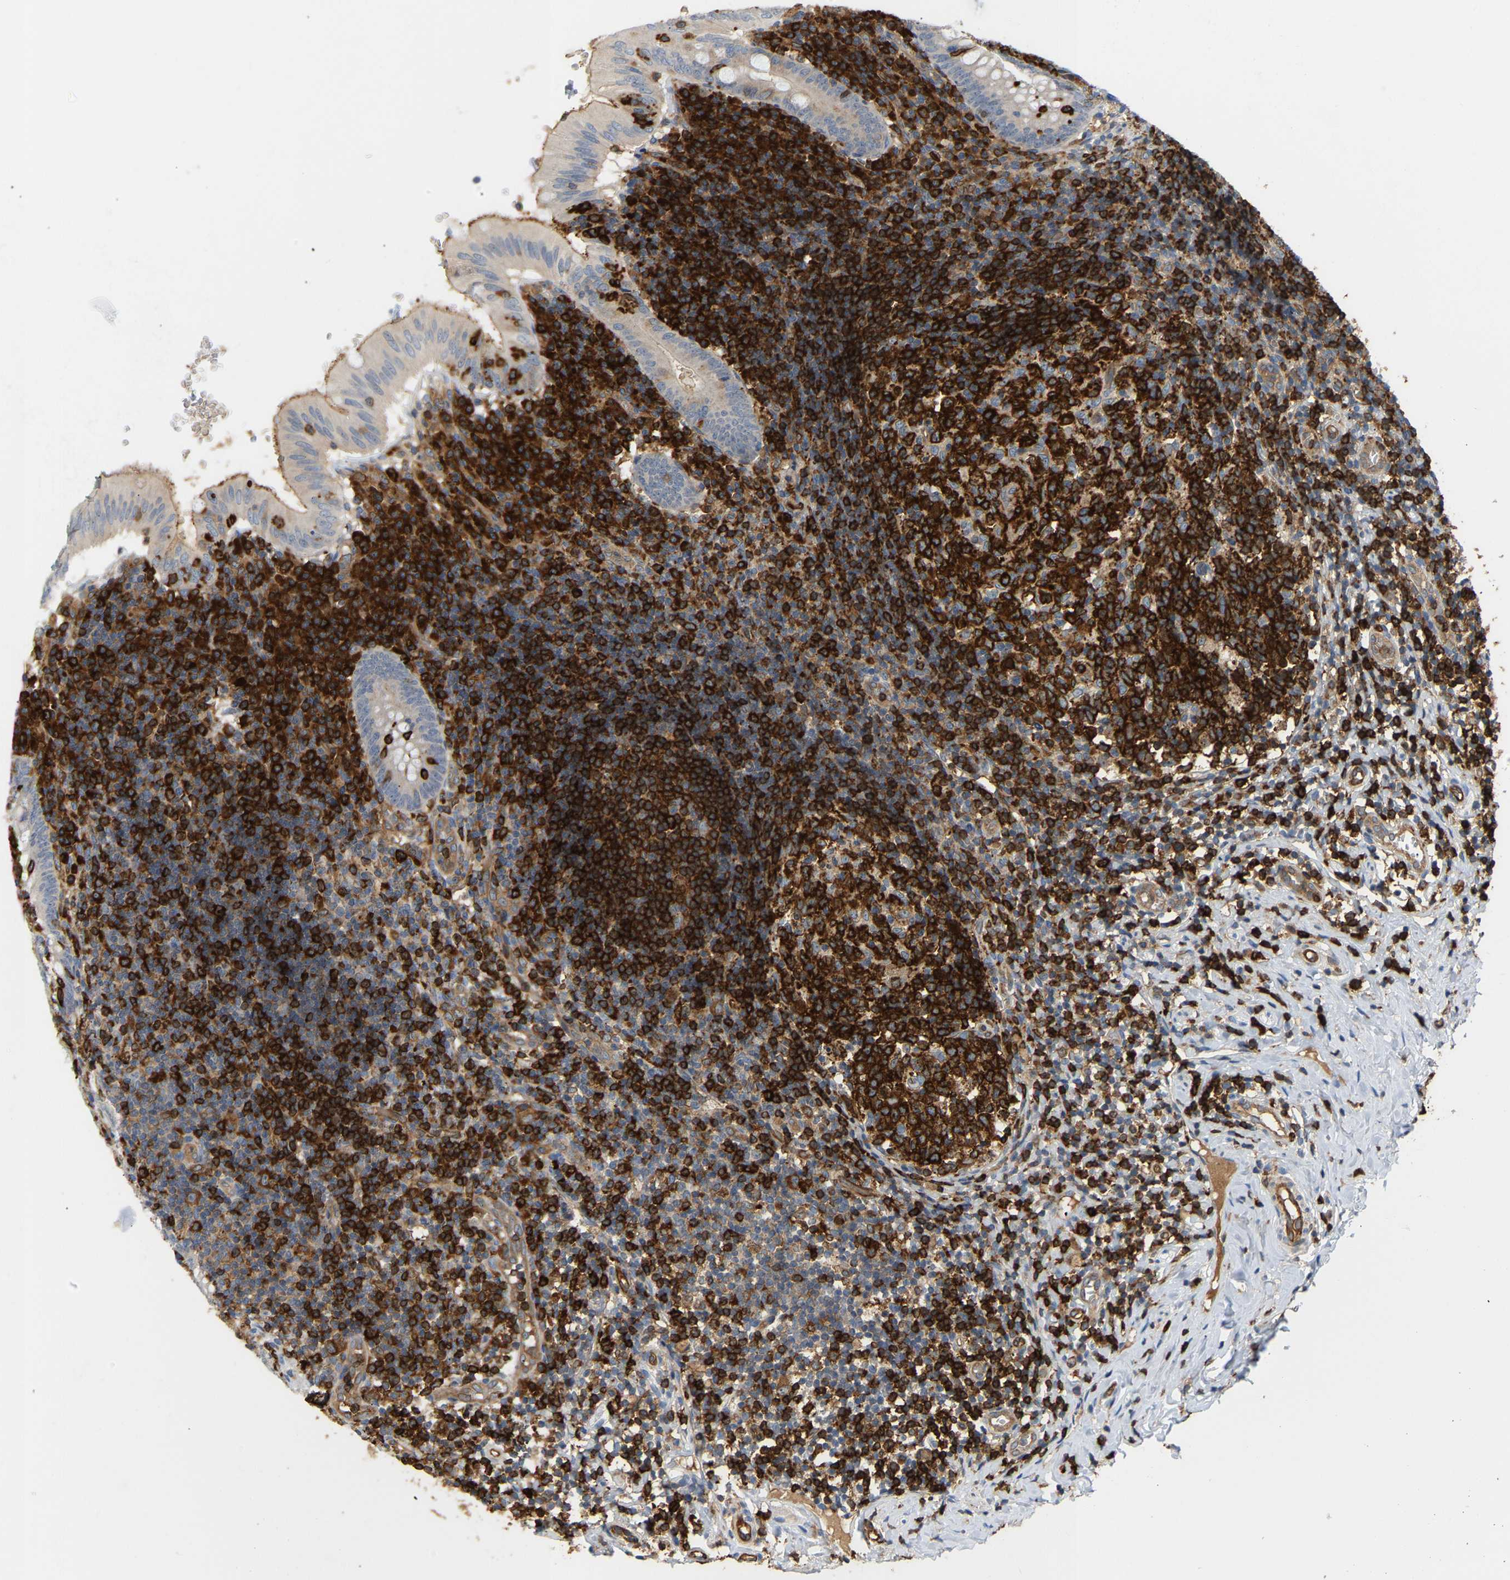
{"staining": {"intensity": "weak", "quantity": "<25%", "location": "cytoplasmic/membranous"}, "tissue": "appendix", "cell_type": "Glandular cells", "image_type": "normal", "snomed": [{"axis": "morphology", "description": "Normal tissue, NOS"}, {"axis": "topography", "description": "Appendix"}], "caption": "A high-resolution histopathology image shows immunohistochemistry staining of benign appendix, which reveals no significant expression in glandular cells.", "gene": "PLCG2", "patient": {"sex": "male", "age": 8}}